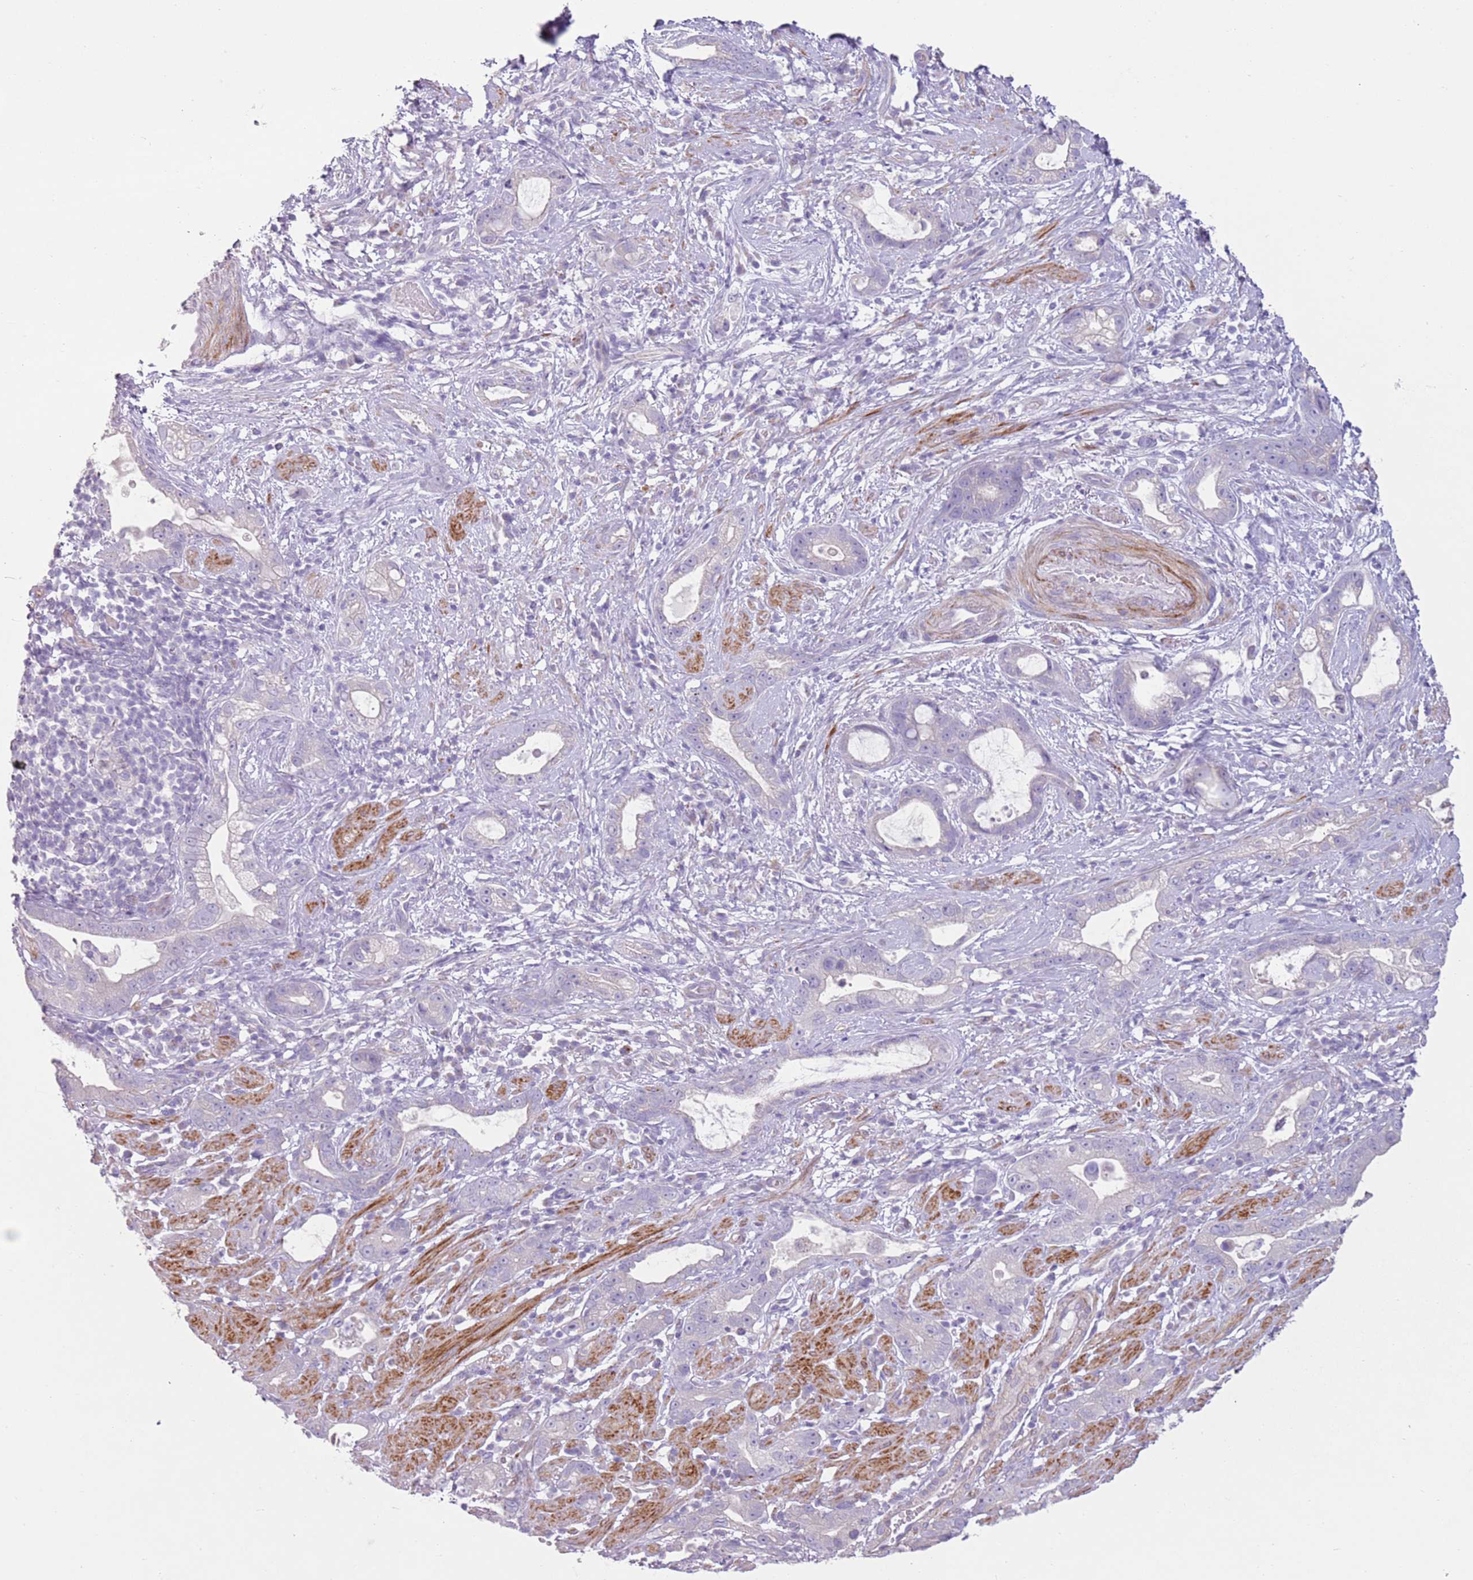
{"staining": {"intensity": "negative", "quantity": "none", "location": "none"}, "tissue": "stomach cancer", "cell_type": "Tumor cells", "image_type": "cancer", "snomed": [{"axis": "morphology", "description": "Adenocarcinoma, NOS"}, {"axis": "topography", "description": "Stomach"}], "caption": "Tumor cells are negative for brown protein staining in stomach cancer. (Stains: DAB (3,3'-diaminobenzidine) immunohistochemistry with hematoxylin counter stain, Microscopy: brightfield microscopy at high magnification).", "gene": "ZNF239", "patient": {"sex": "male", "age": 55}}